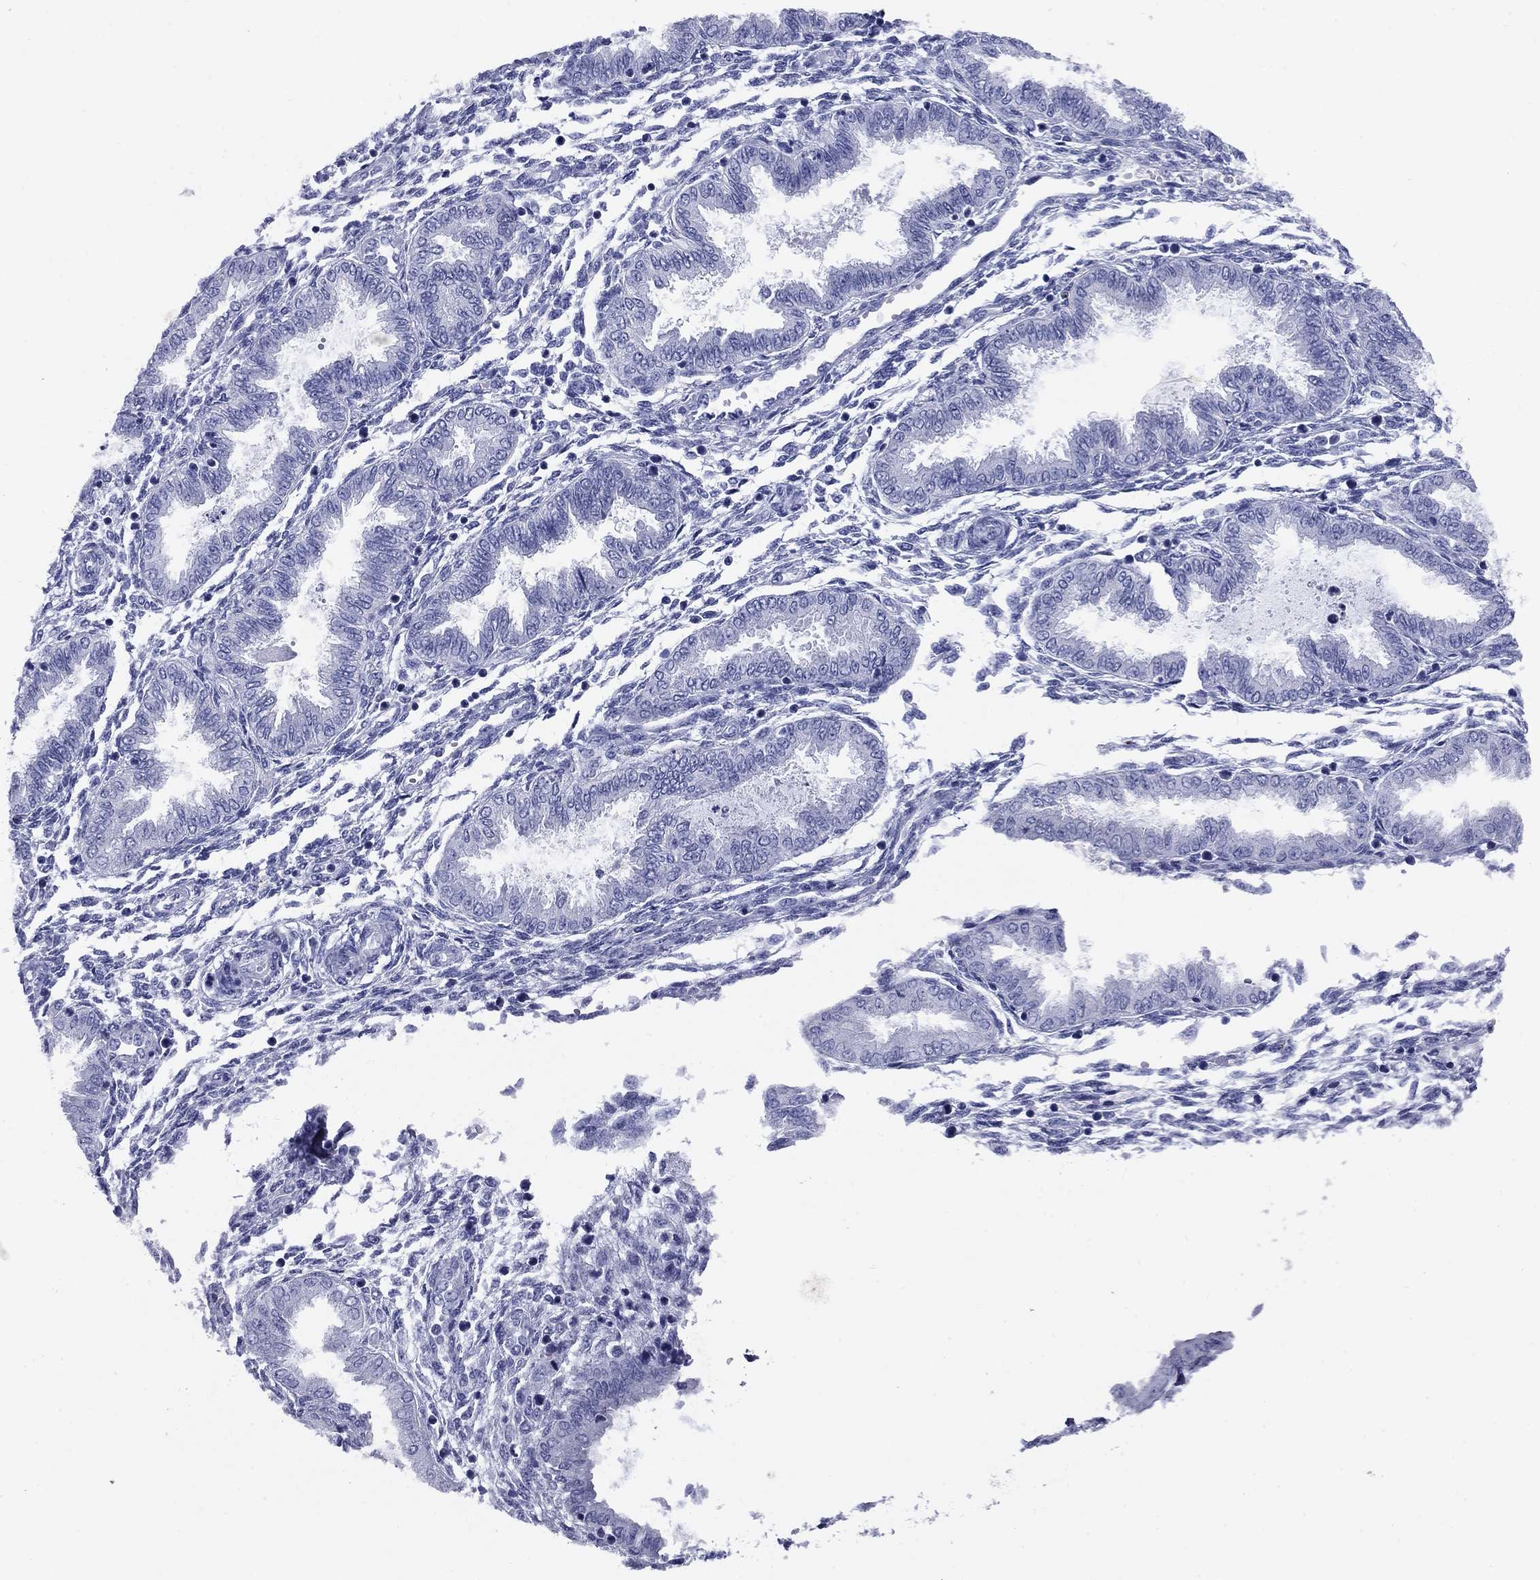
{"staining": {"intensity": "negative", "quantity": "none", "location": "none"}, "tissue": "endometrium", "cell_type": "Cells in endometrial stroma", "image_type": "normal", "snomed": [{"axis": "morphology", "description": "Normal tissue, NOS"}, {"axis": "topography", "description": "Endometrium"}], "caption": "A high-resolution photomicrograph shows immunohistochemistry staining of unremarkable endometrium, which shows no significant positivity in cells in endometrial stroma.", "gene": "NPPA", "patient": {"sex": "female", "age": 33}}